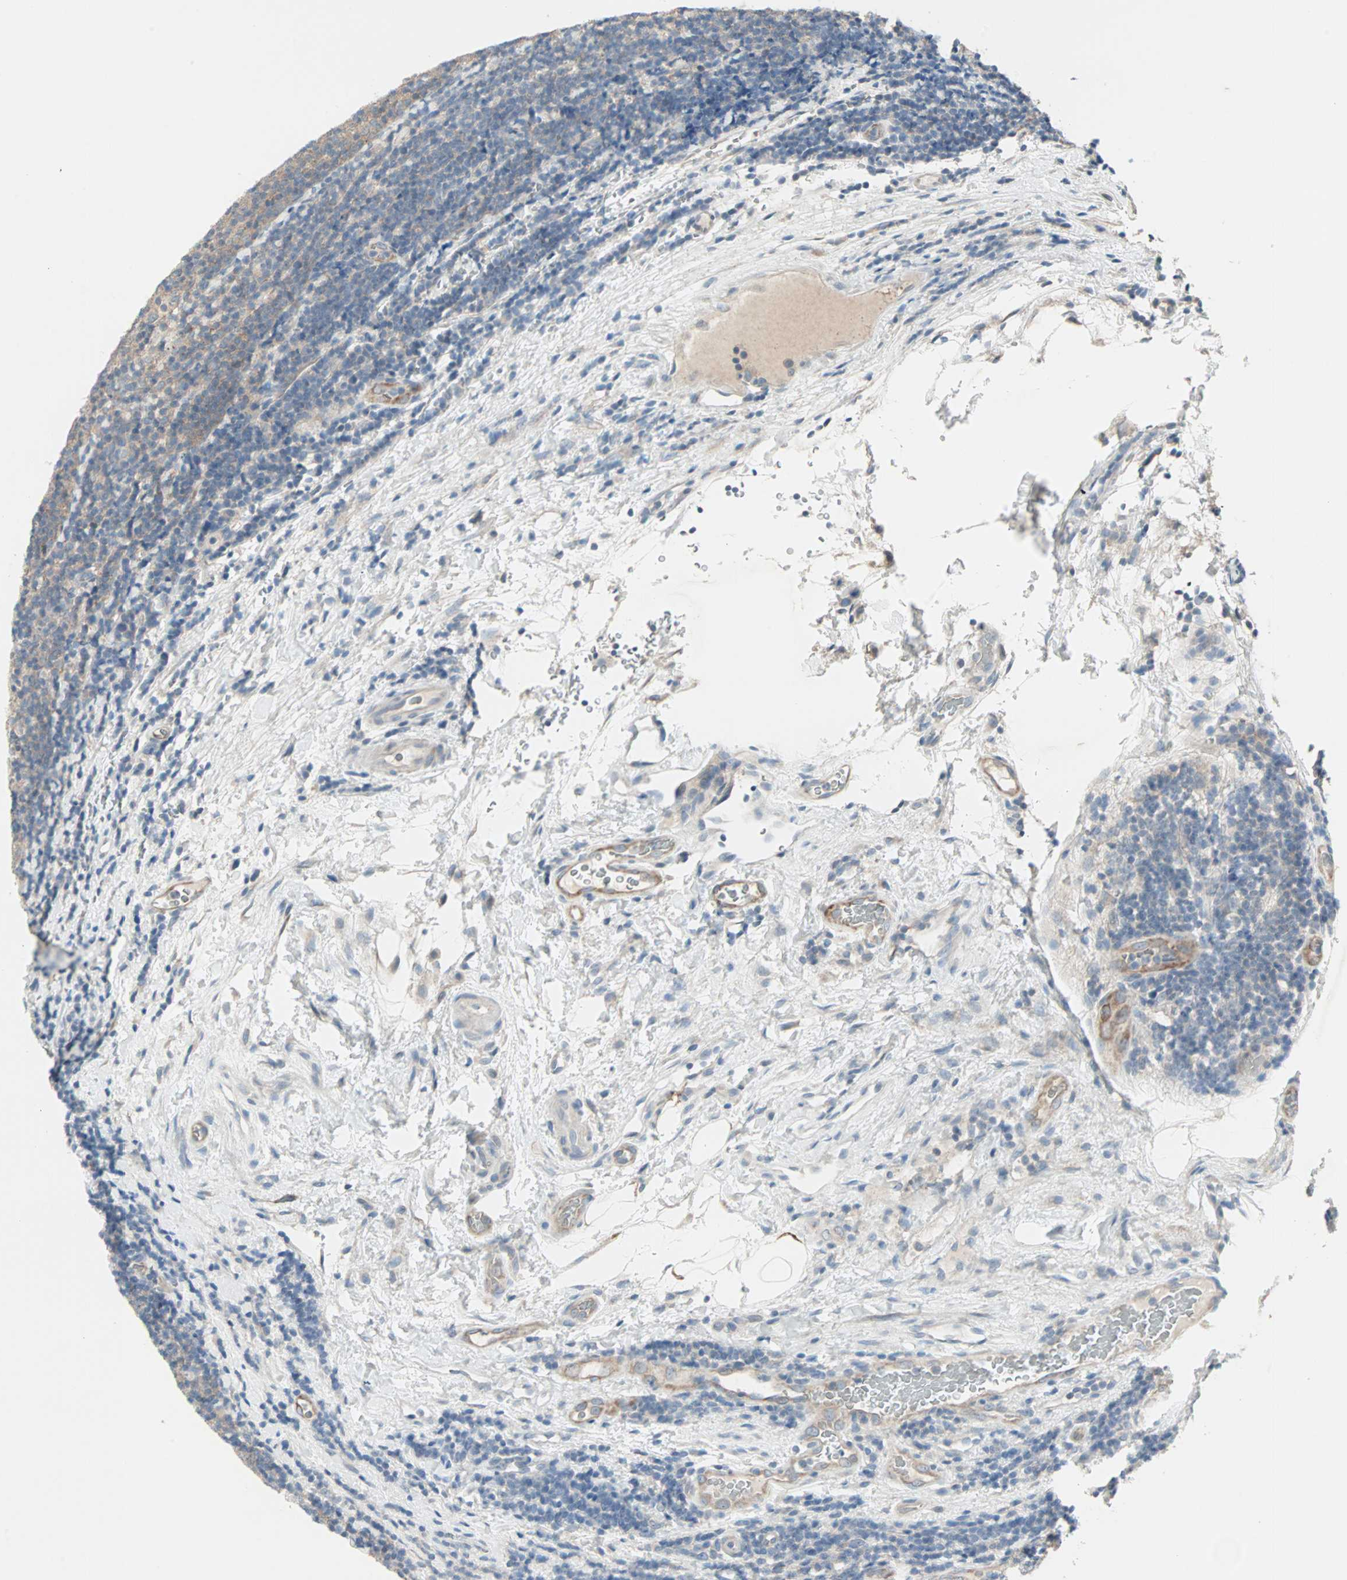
{"staining": {"intensity": "weak", "quantity": ">75%", "location": "cytoplasmic/membranous"}, "tissue": "lymphoma", "cell_type": "Tumor cells", "image_type": "cancer", "snomed": [{"axis": "morphology", "description": "Malignant lymphoma, non-Hodgkin's type, Low grade"}, {"axis": "topography", "description": "Lymph node"}], "caption": "Human low-grade malignant lymphoma, non-Hodgkin's type stained for a protein (brown) shows weak cytoplasmic/membranous positive staining in approximately >75% of tumor cells.", "gene": "ZFP36", "patient": {"sex": "male", "age": 83}}